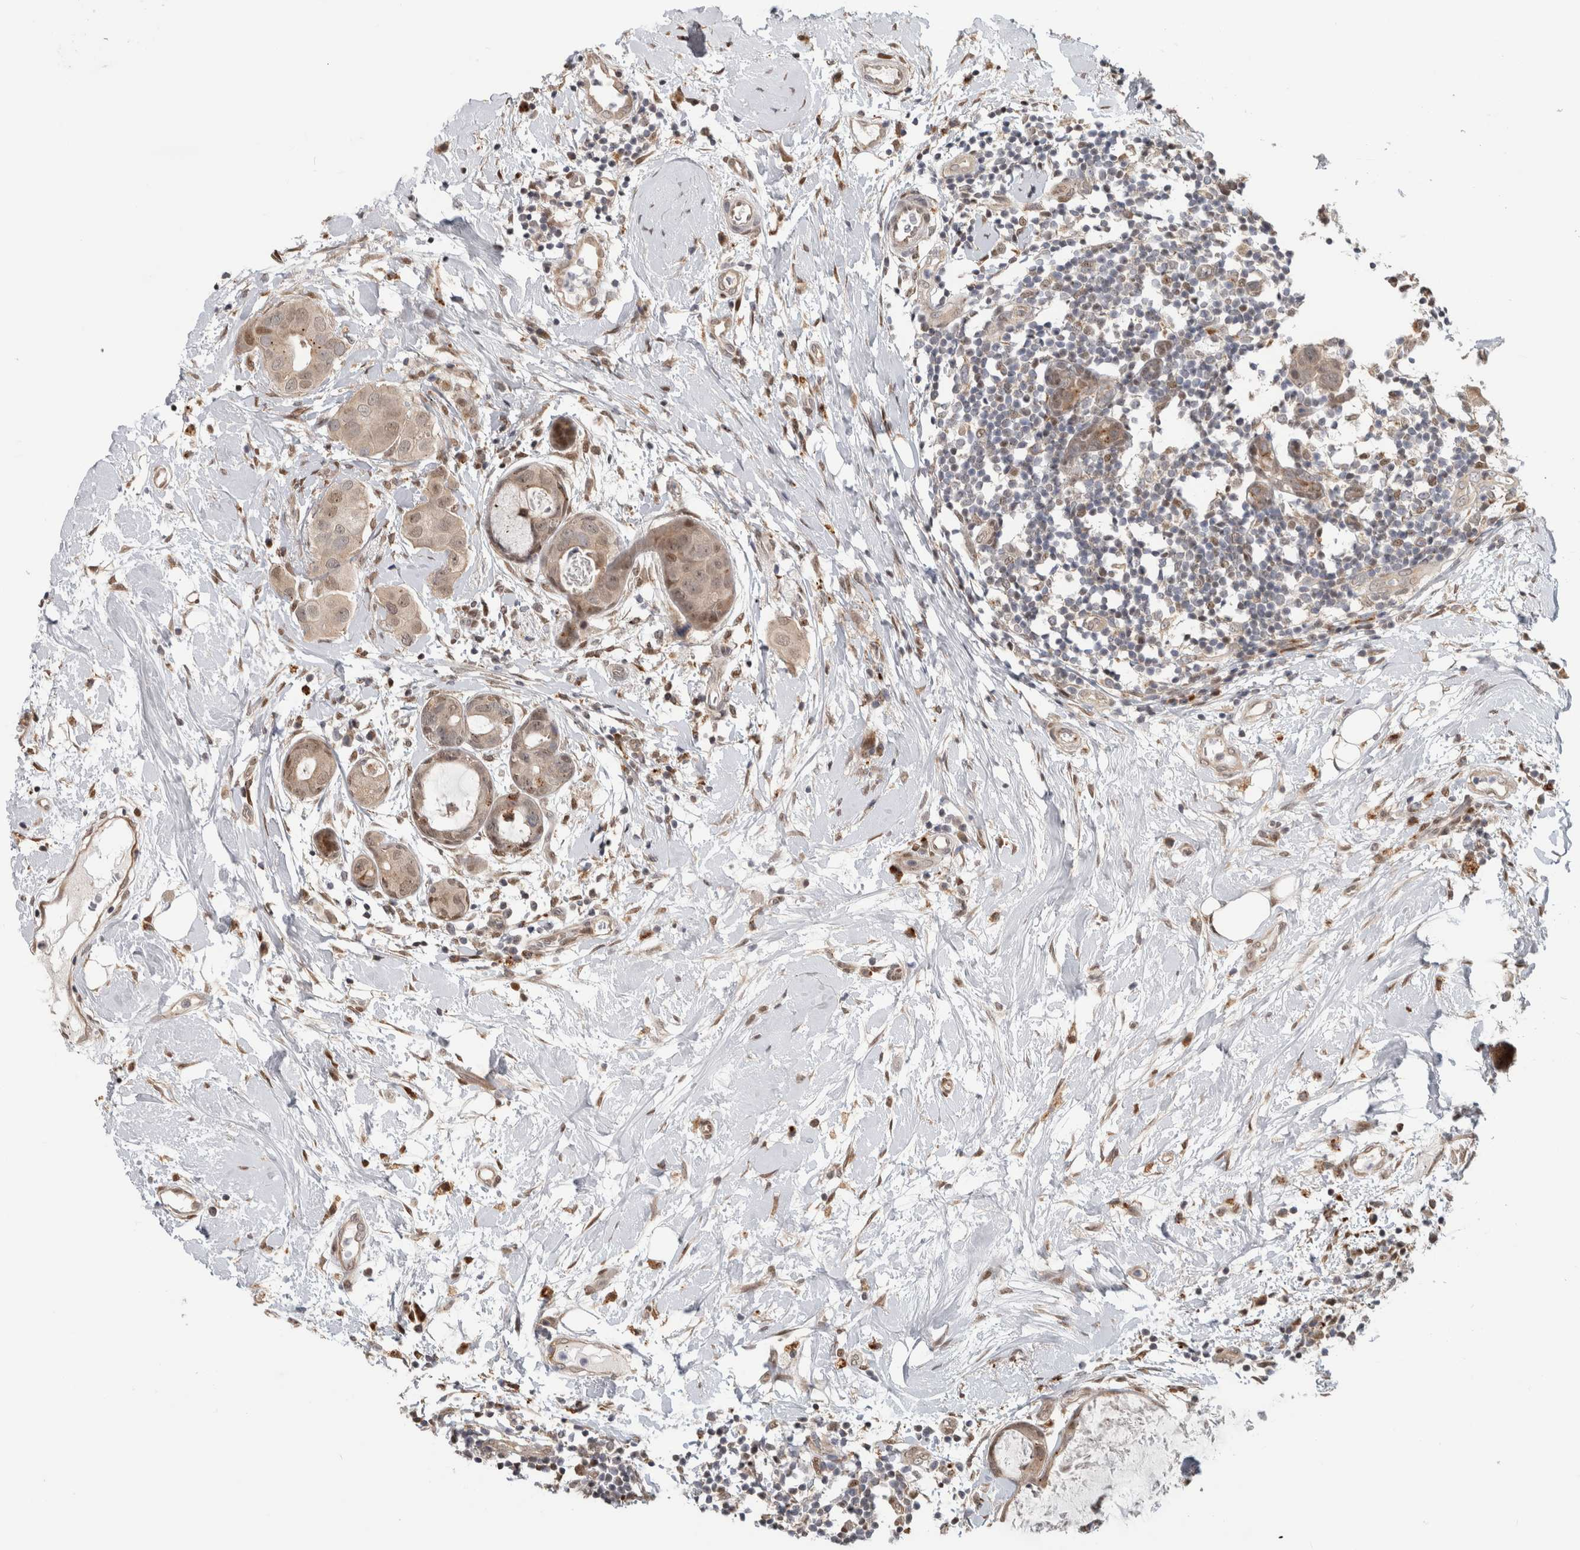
{"staining": {"intensity": "weak", "quantity": ">75%", "location": "cytoplasmic/membranous,nuclear"}, "tissue": "breast cancer", "cell_type": "Tumor cells", "image_type": "cancer", "snomed": [{"axis": "morphology", "description": "Duct carcinoma"}, {"axis": "topography", "description": "Breast"}], "caption": "This image displays IHC staining of human breast infiltrating ductal carcinoma, with low weak cytoplasmic/membranous and nuclear expression in about >75% of tumor cells.", "gene": "NAB2", "patient": {"sex": "female", "age": 40}}